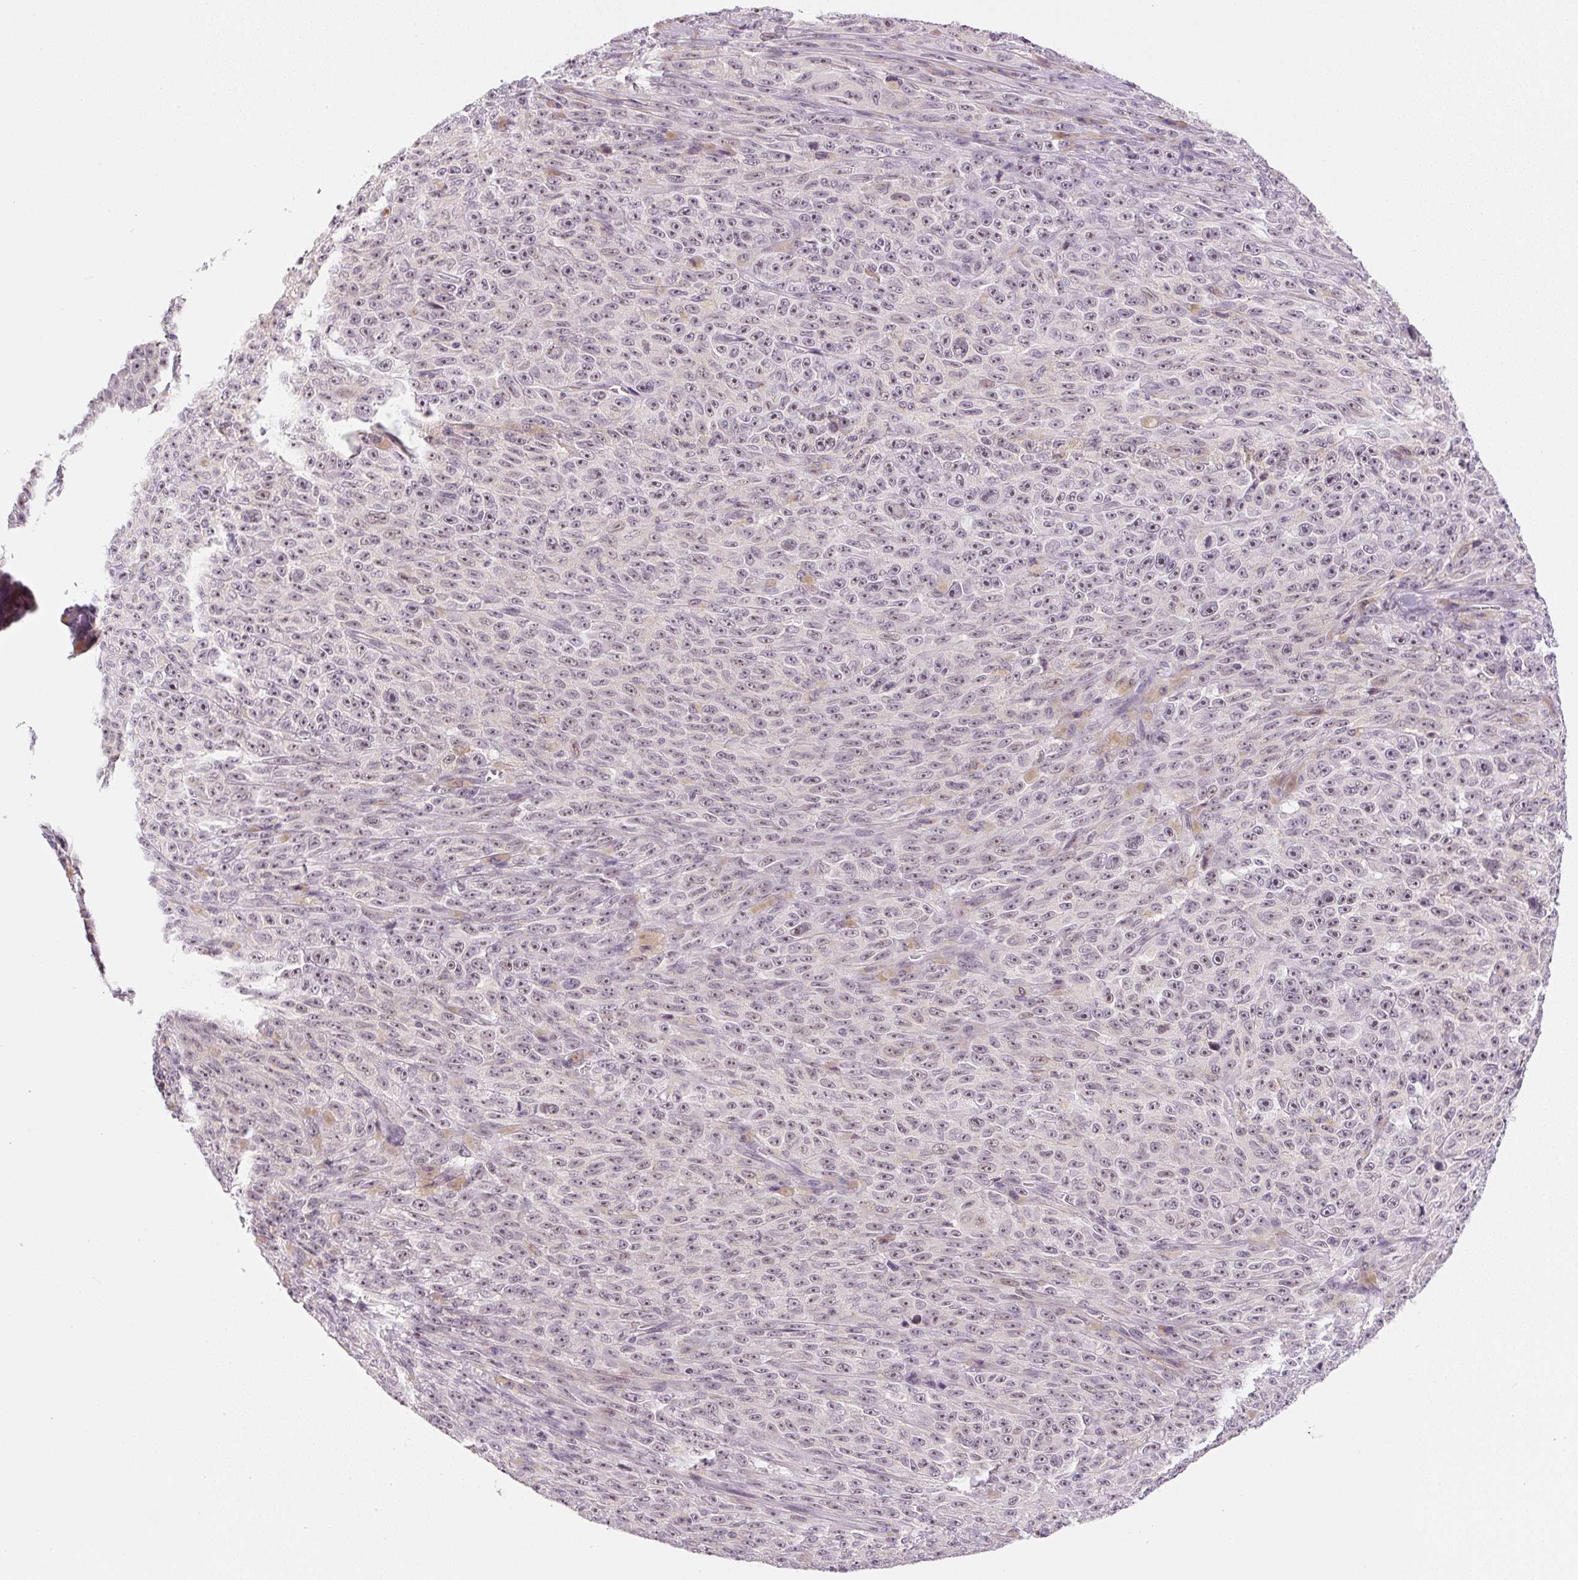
{"staining": {"intensity": "weak", "quantity": ">75%", "location": "nuclear"}, "tissue": "melanoma", "cell_type": "Tumor cells", "image_type": "cancer", "snomed": [{"axis": "morphology", "description": "Malignant melanoma, NOS"}, {"axis": "topography", "description": "Skin"}], "caption": "A brown stain highlights weak nuclear expression of a protein in malignant melanoma tumor cells.", "gene": "SGF29", "patient": {"sex": "female", "age": 82}}